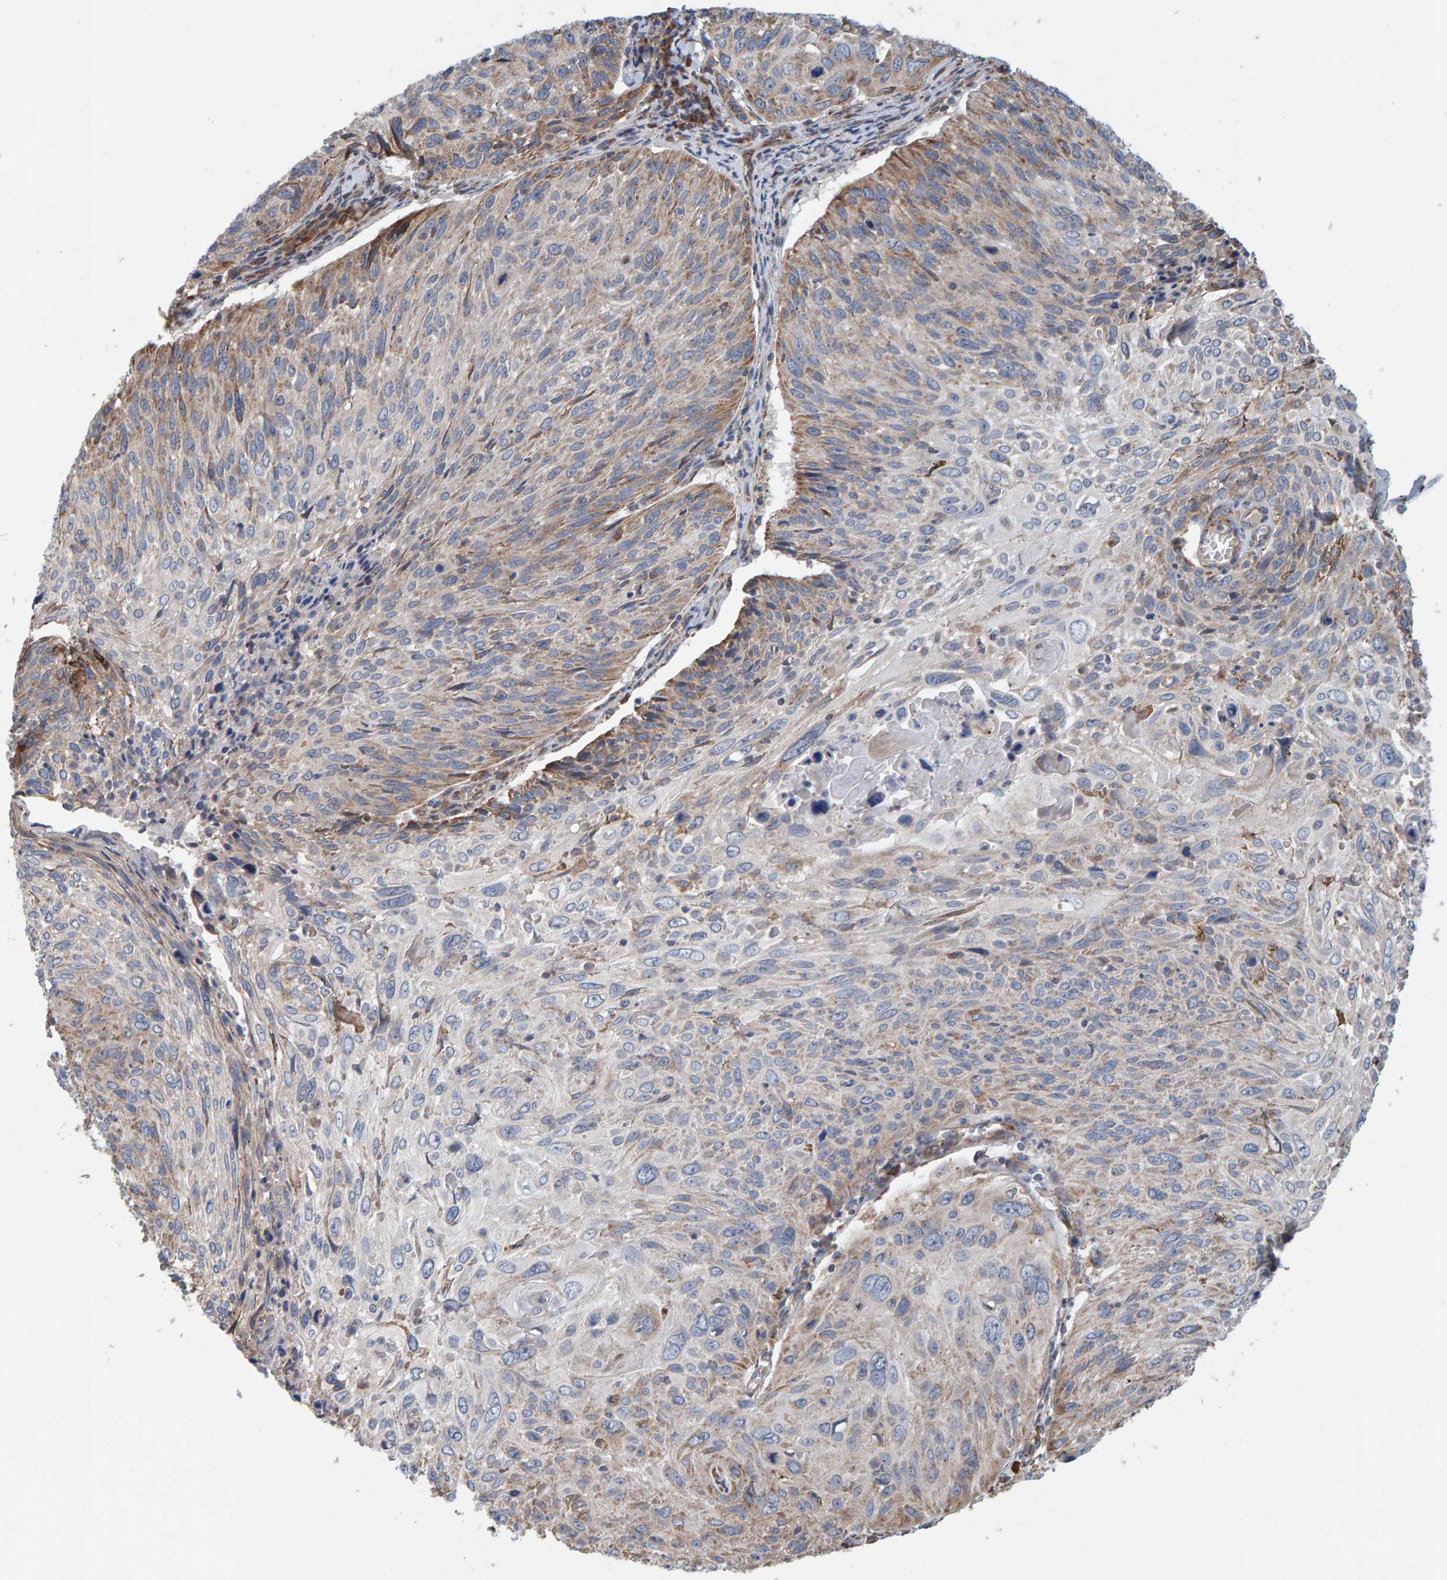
{"staining": {"intensity": "weak", "quantity": "25%-75%", "location": "cytoplasmic/membranous"}, "tissue": "cervical cancer", "cell_type": "Tumor cells", "image_type": "cancer", "snomed": [{"axis": "morphology", "description": "Squamous cell carcinoma, NOS"}, {"axis": "topography", "description": "Cervix"}], "caption": "The image exhibits staining of cervical squamous cell carcinoma, revealing weak cytoplasmic/membranous protein positivity (brown color) within tumor cells. (brown staining indicates protein expression, while blue staining denotes nuclei).", "gene": "MRPL45", "patient": {"sex": "female", "age": 51}}